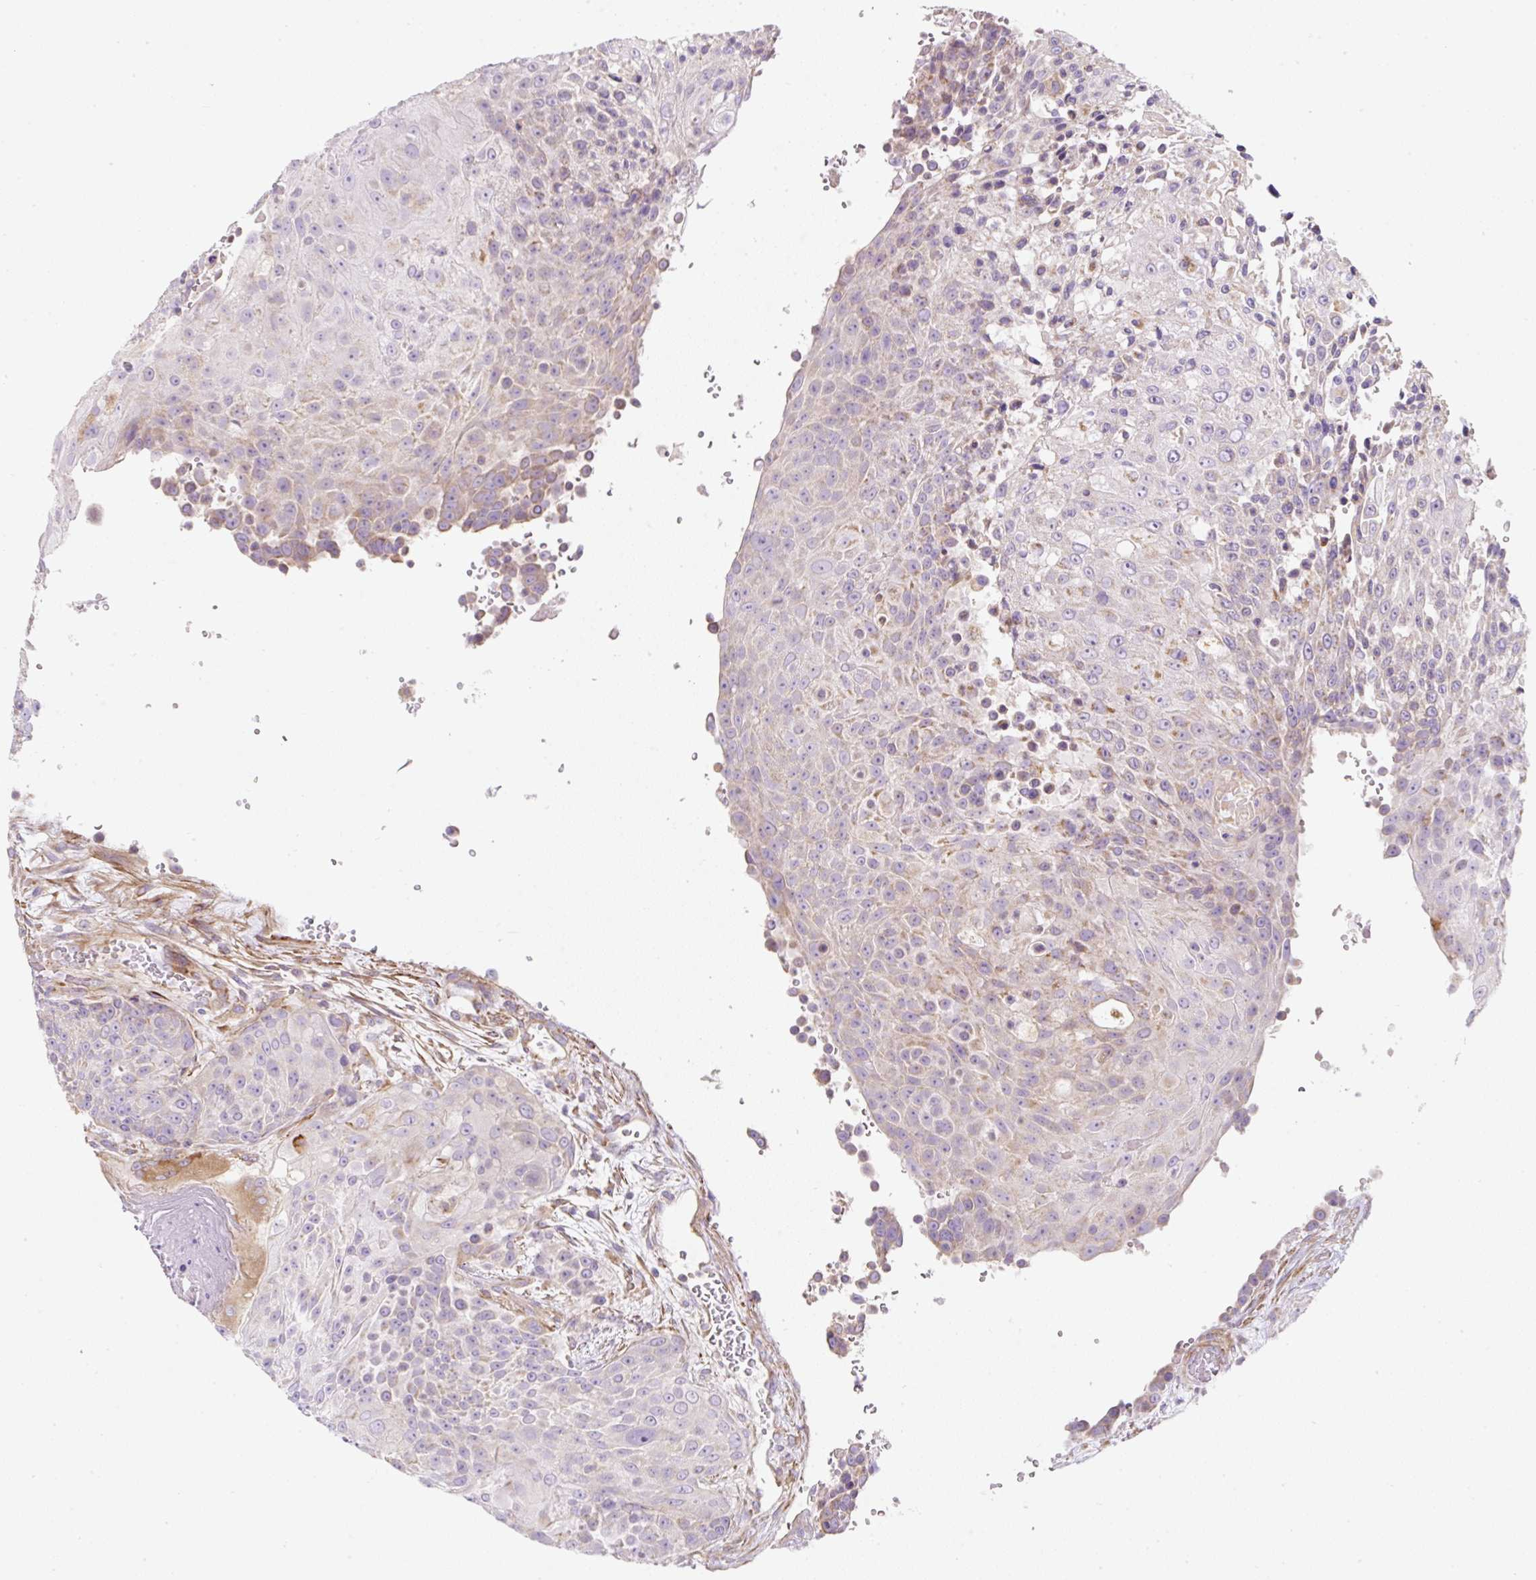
{"staining": {"intensity": "weak", "quantity": "25%-75%", "location": "cytoplasmic/membranous"}, "tissue": "urothelial cancer", "cell_type": "Tumor cells", "image_type": "cancer", "snomed": [{"axis": "morphology", "description": "Urothelial carcinoma, High grade"}, {"axis": "topography", "description": "Urinary bladder"}], "caption": "IHC staining of high-grade urothelial carcinoma, which exhibits low levels of weak cytoplasmic/membranous expression in about 25%-75% of tumor cells indicating weak cytoplasmic/membranous protein positivity. The staining was performed using DAB (3,3'-diaminobenzidine) (brown) for protein detection and nuclei were counterstained in hematoxylin (blue).", "gene": "ERAP2", "patient": {"sex": "female", "age": 63}}